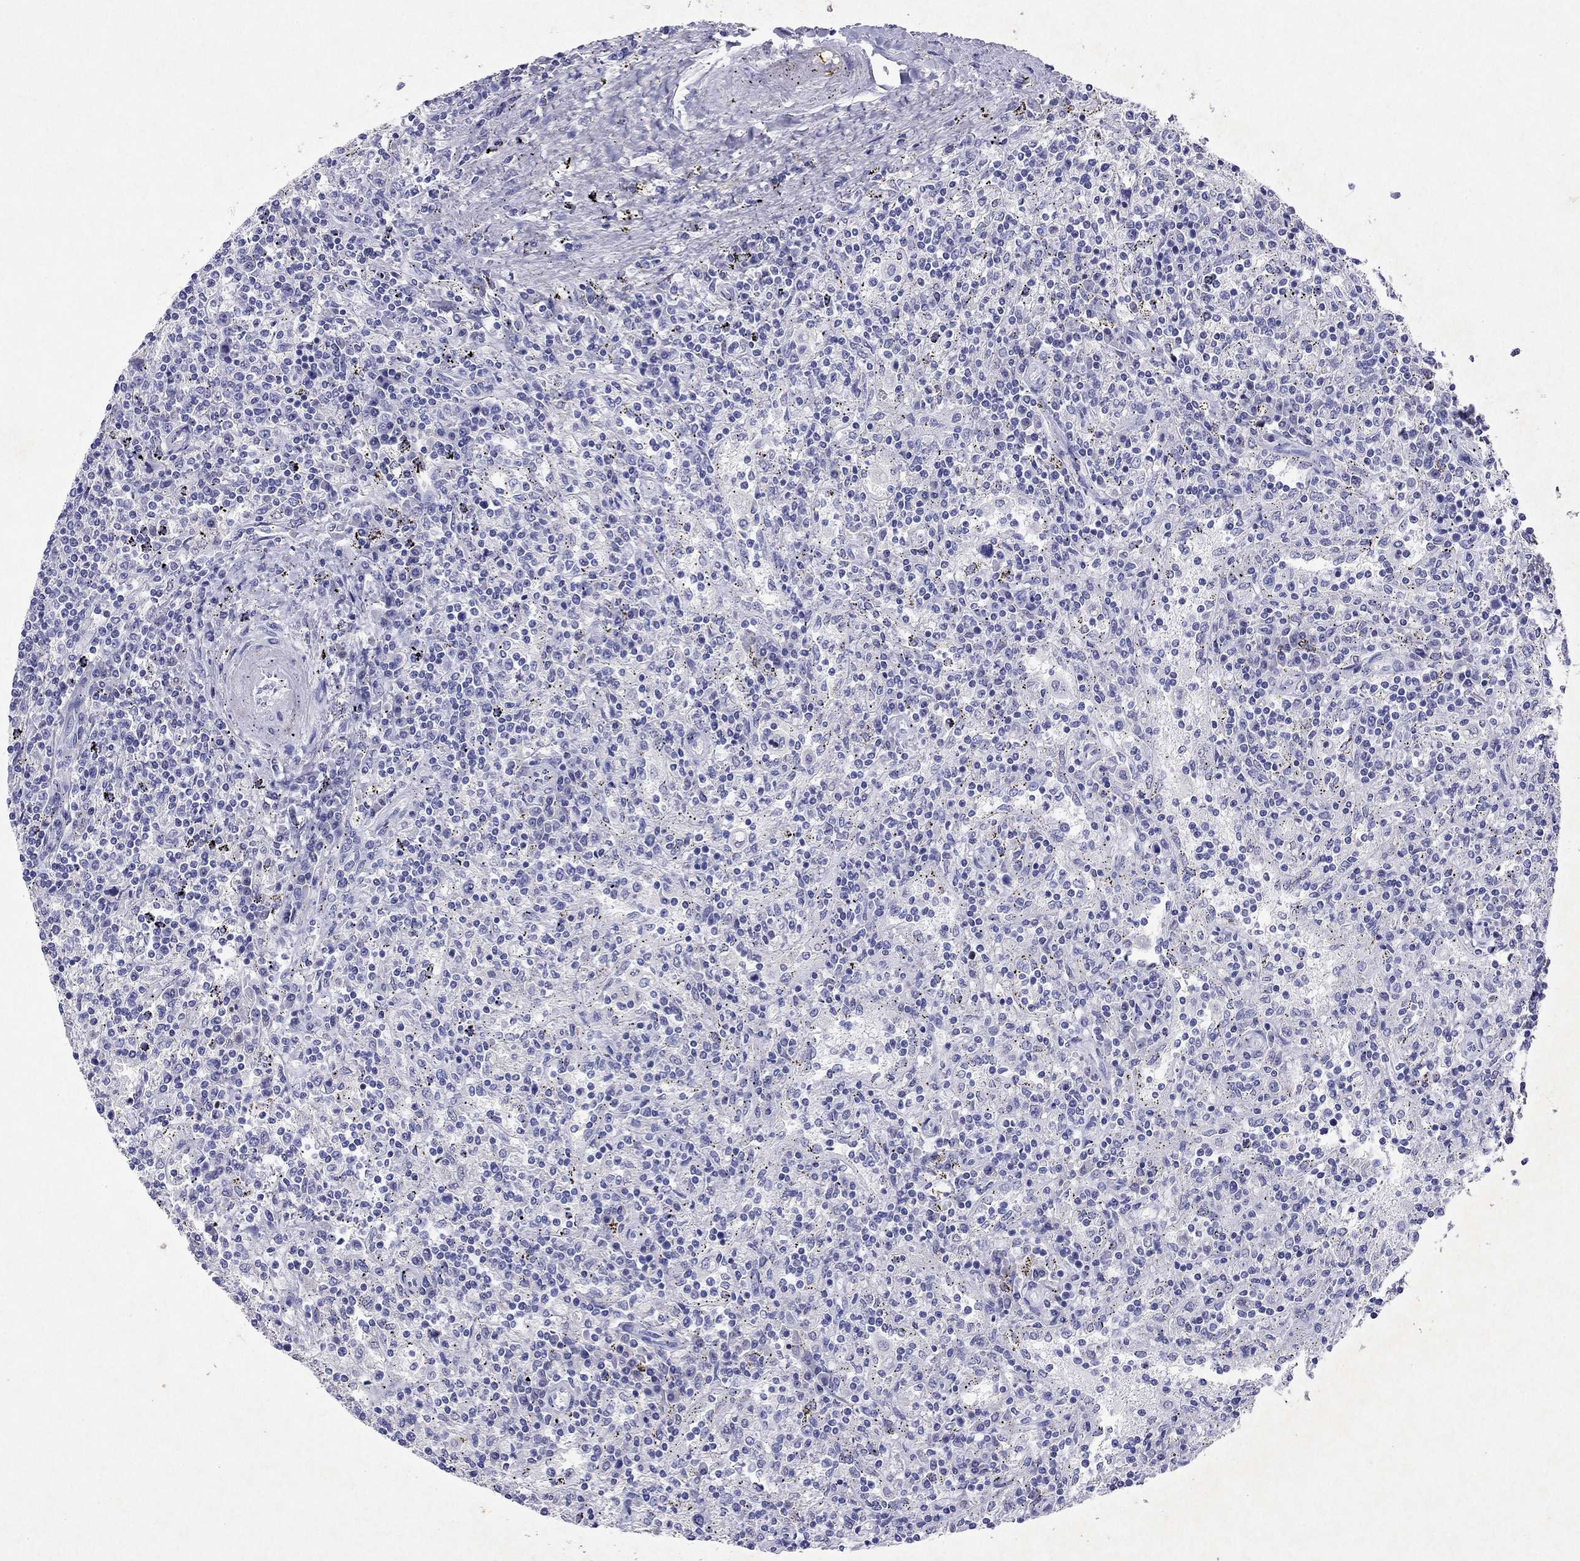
{"staining": {"intensity": "negative", "quantity": "none", "location": "none"}, "tissue": "lymphoma", "cell_type": "Tumor cells", "image_type": "cancer", "snomed": [{"axis": "morphology", "description": "Malignant lymphoma, non-Hodgkin's type, Low grade"}, {"axis": "topography", "description": "Lymph node"}], "caption": "IHC of malignant lymphoma, non-Hodgkin's type (low-grade) shows no staining in tumor cells.", "gene": "ARMC12", "patient": {"sex": "male", "age": 52}}